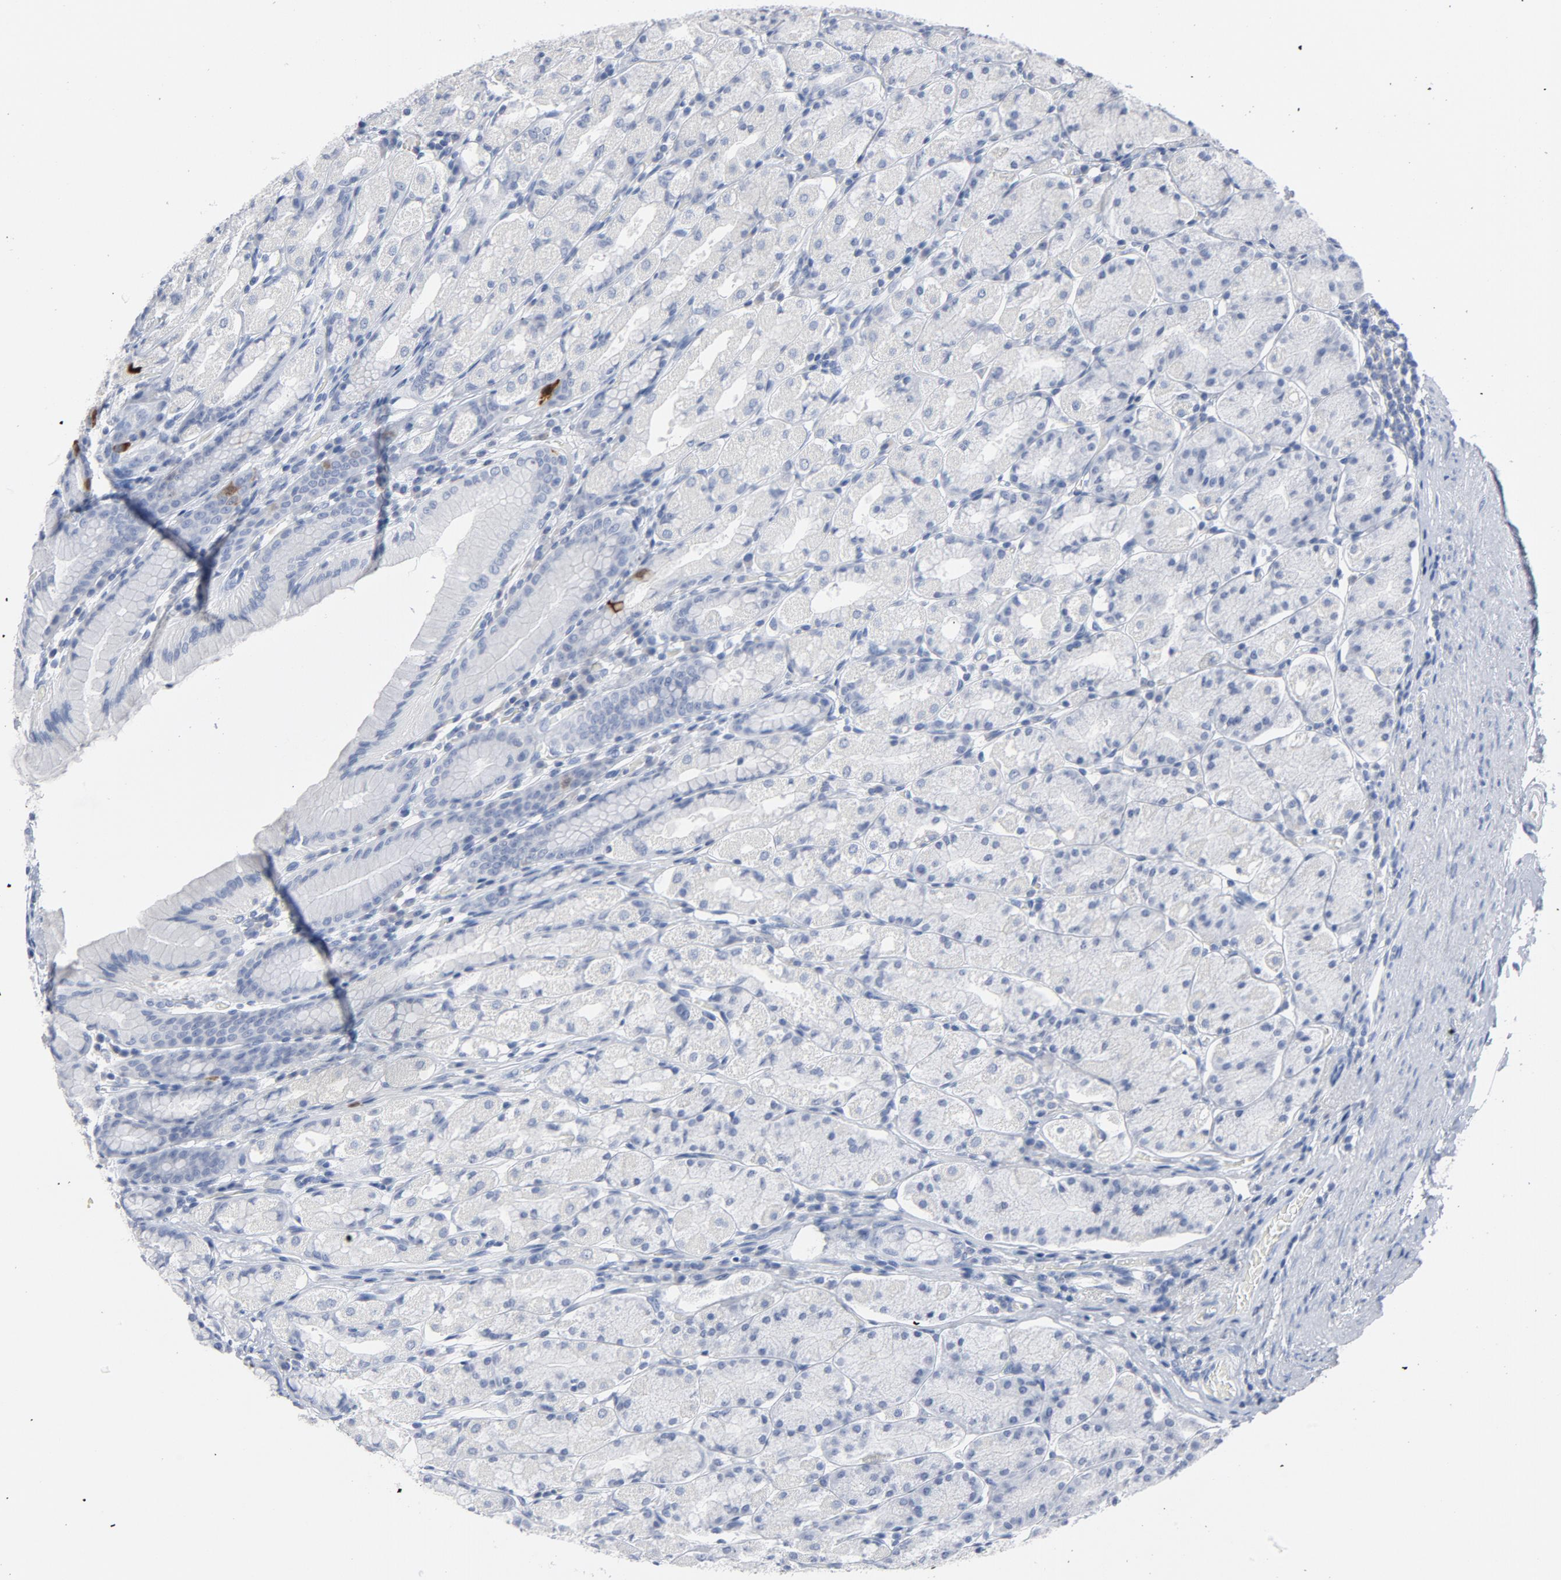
{"staining": {"intensity": "strong", "quantity": "<25%", "location": "nuclear"}, "tissue": "stomach", "cell_type": "Glandular cells", "image_type": "normal", "snomed": [{"axis": "morphology", "description": "Normal tissue, NOS"}, {"axis": "topography", "description": "Stomach, upper"}], "caption": "Immunohistochemical staining of benign stomach displays strong nuclear protein positivity in about <25% of glandular cells. The staining was performed using DAB to visualize the protein expression in brown, while the nuclei were stained in blue with hematoxylin (Magnification: 20x).", "gene": "CDC20", "patient": {"sex": "male", "age": 68}}